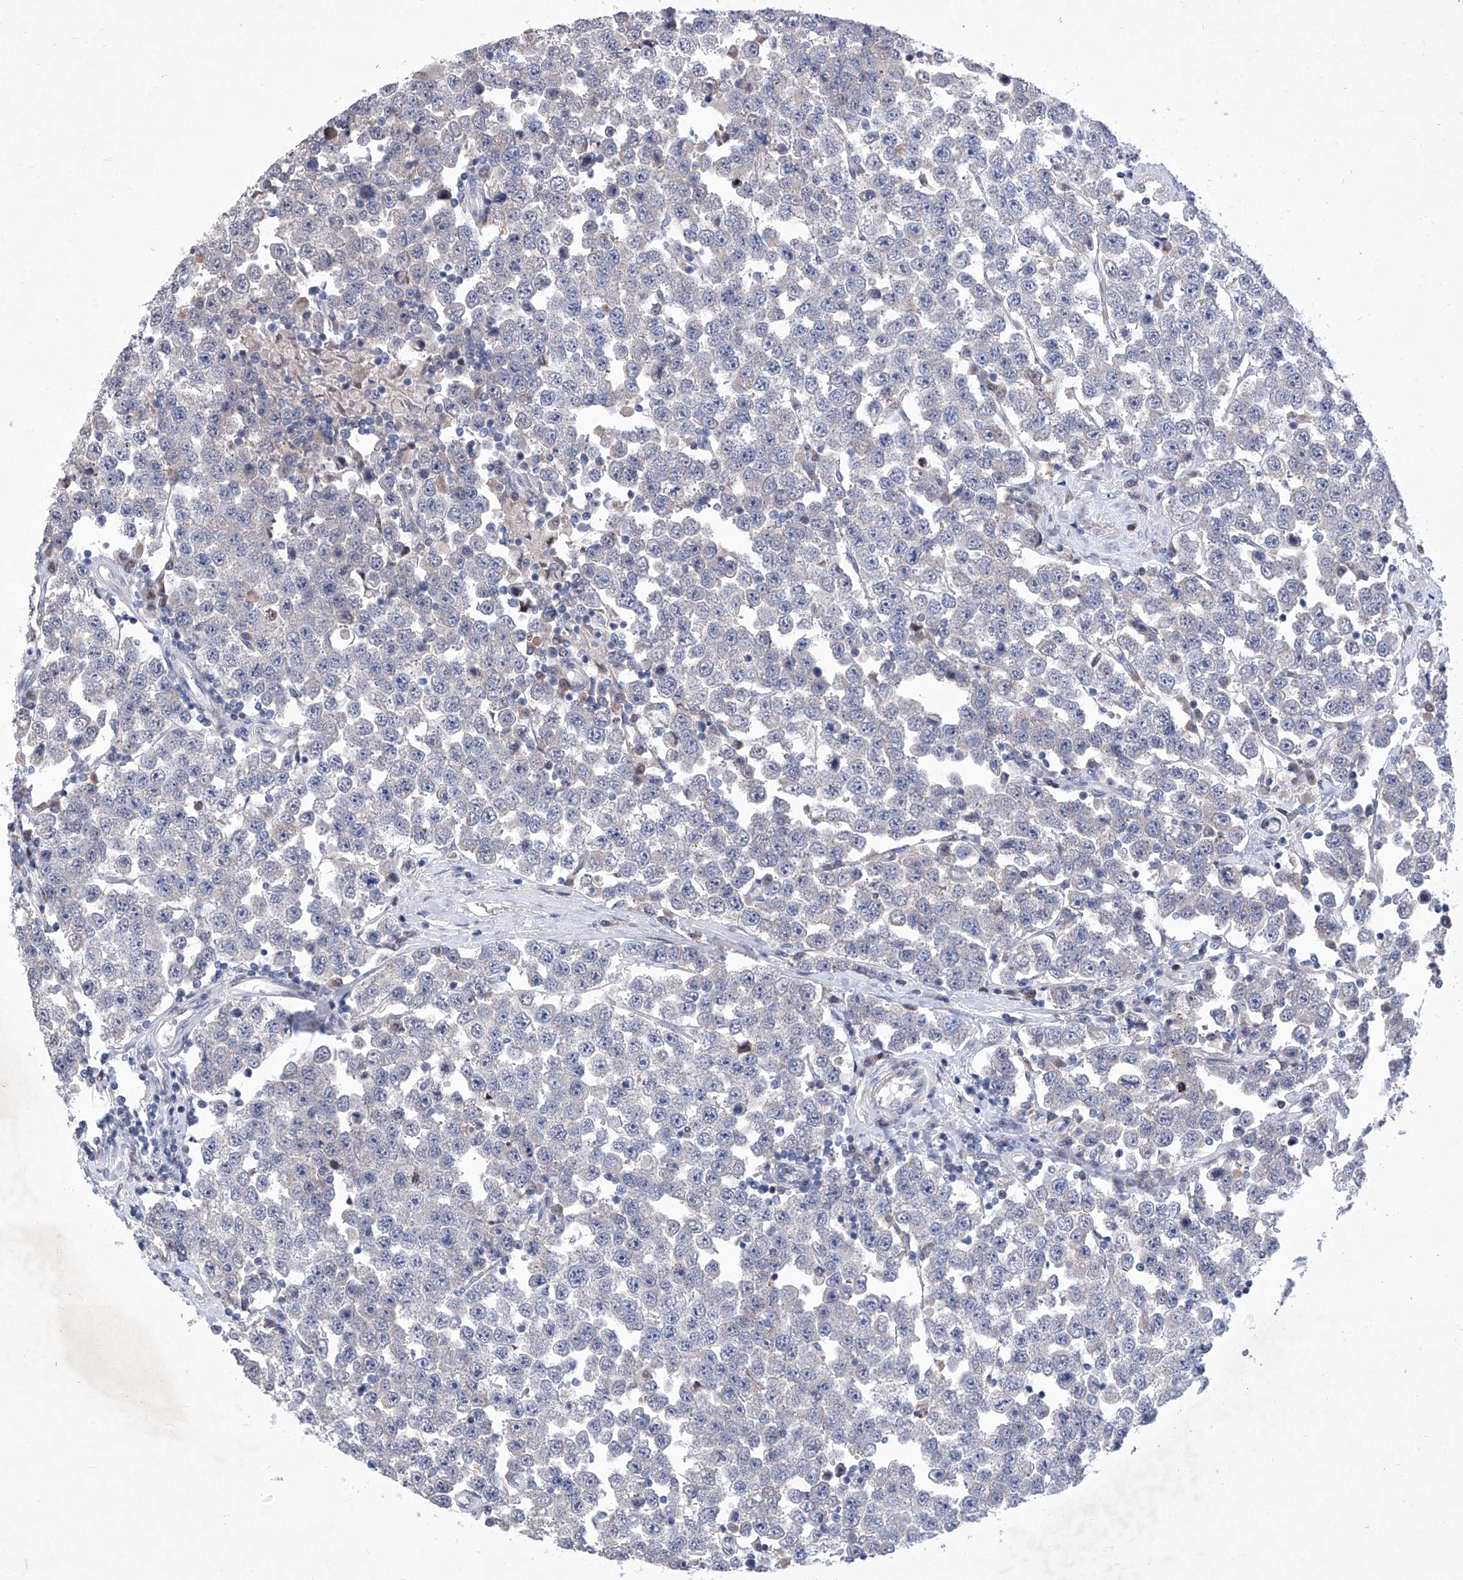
{"staining": {"intensity": "negative", "quantity": "none", "location": "none"}, "tissue": "testis cancer", "cell_type": "Tumor cells", "image_type": "cancer", "snomed": [{"axis": "morphology", "description": "Seminoma, NOS"}, {"axis": "topography", "description": "Testis"}], "caption": "Tumor cells are negative for brown protein staining in testis cancer.", "gene": "NUFIP1", "patient": {"sex": "male", "age": 28}}